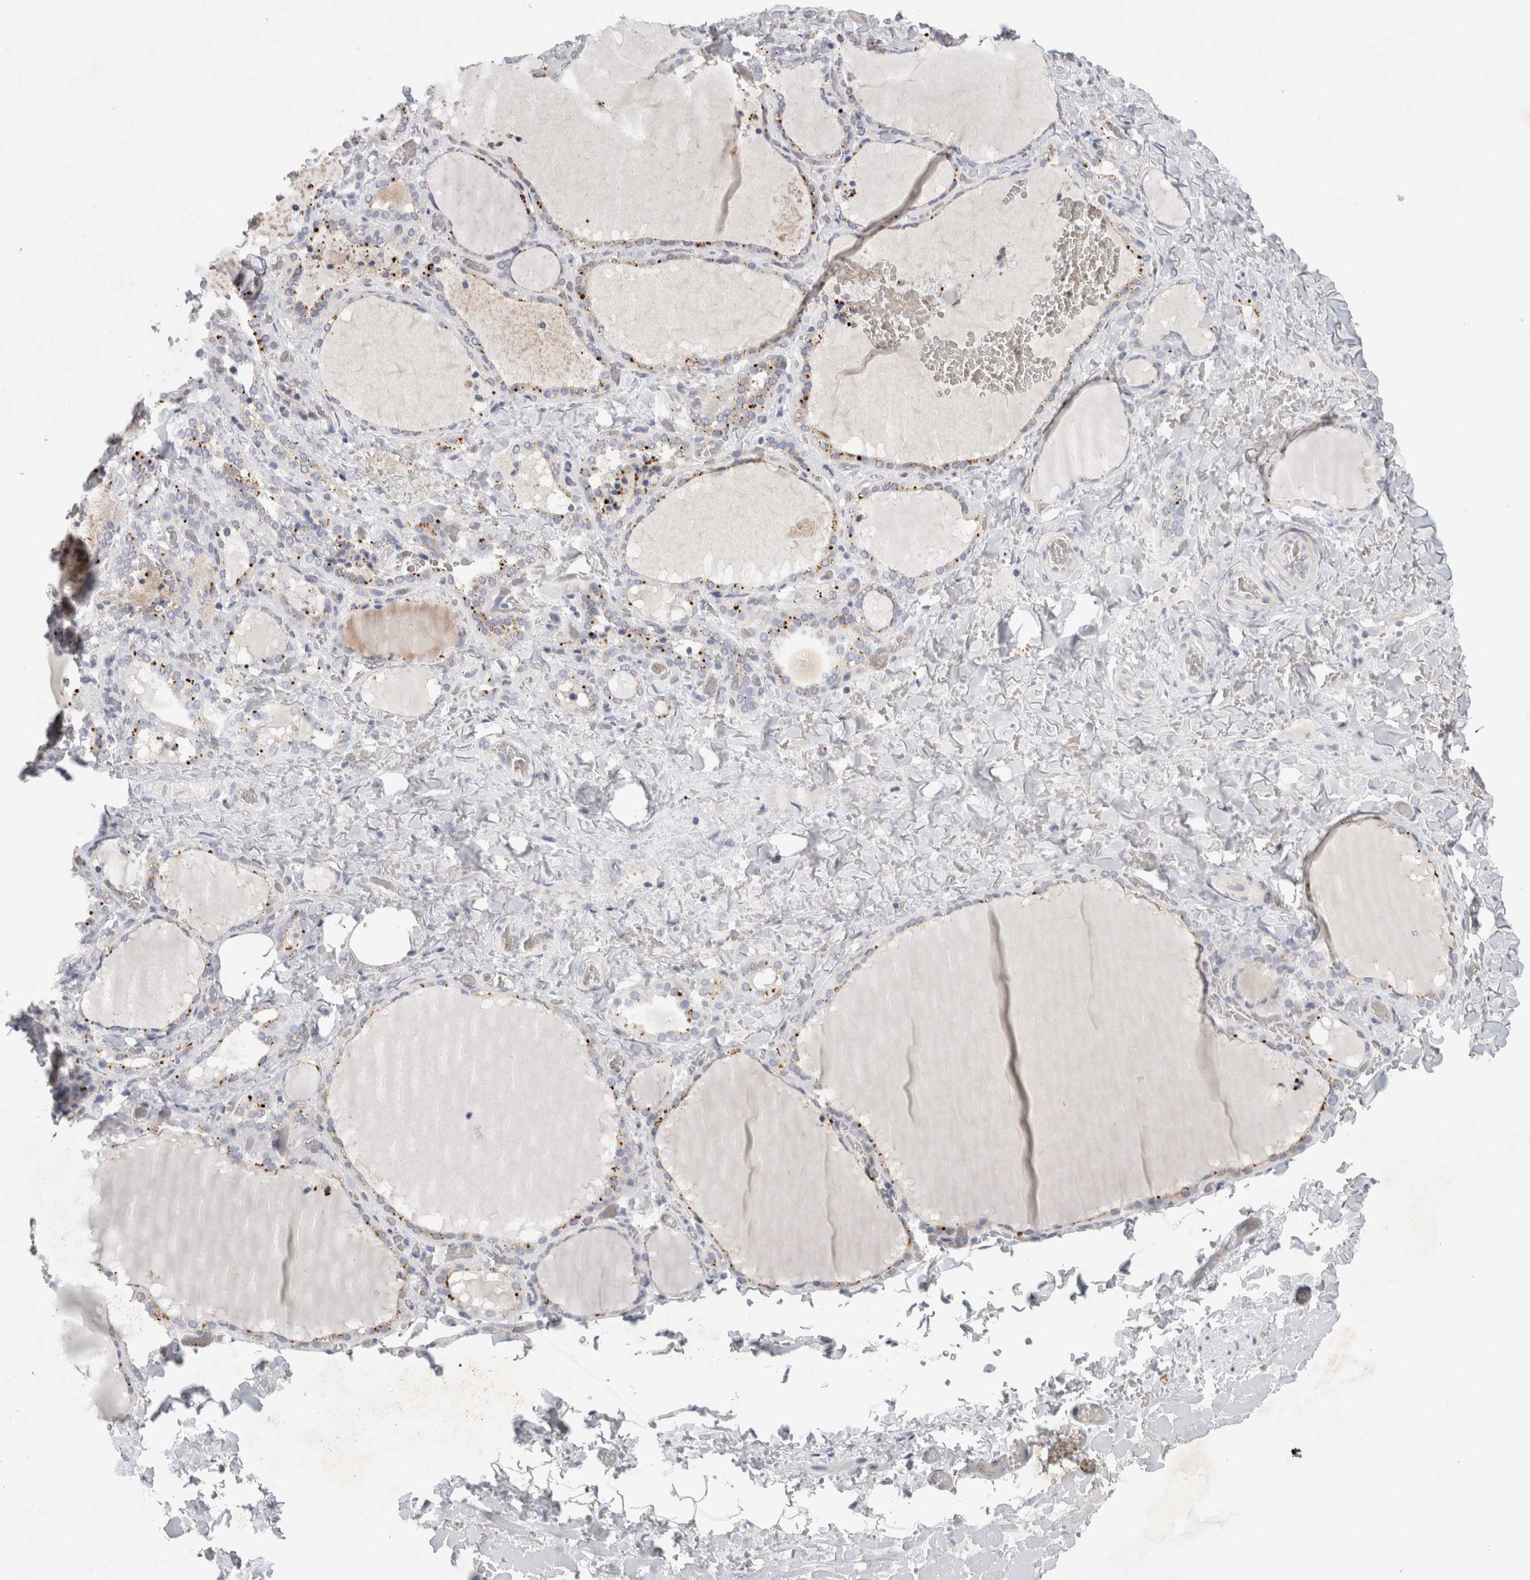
{"staining": {"intensity": "moderate", "quantity": "<25%", "location": "cytoplasmic/membranous"}, "tissue": "thyroid gland", "cell_type": "Glandular cells", "image_type": "normal", "snomed": [{"axis": "morphology", "description": "Normal tissue, NOS"}, {"axis": "topography", "description": "Thyroid gland"}], "caption": "Moderate cytoplasmic/membranous staining for a protein is seen in about <25% of glandular cells of benign thyroid gland using IHC.", "gene": "GAA", "patient": {"sex": "female", "age": 22}}